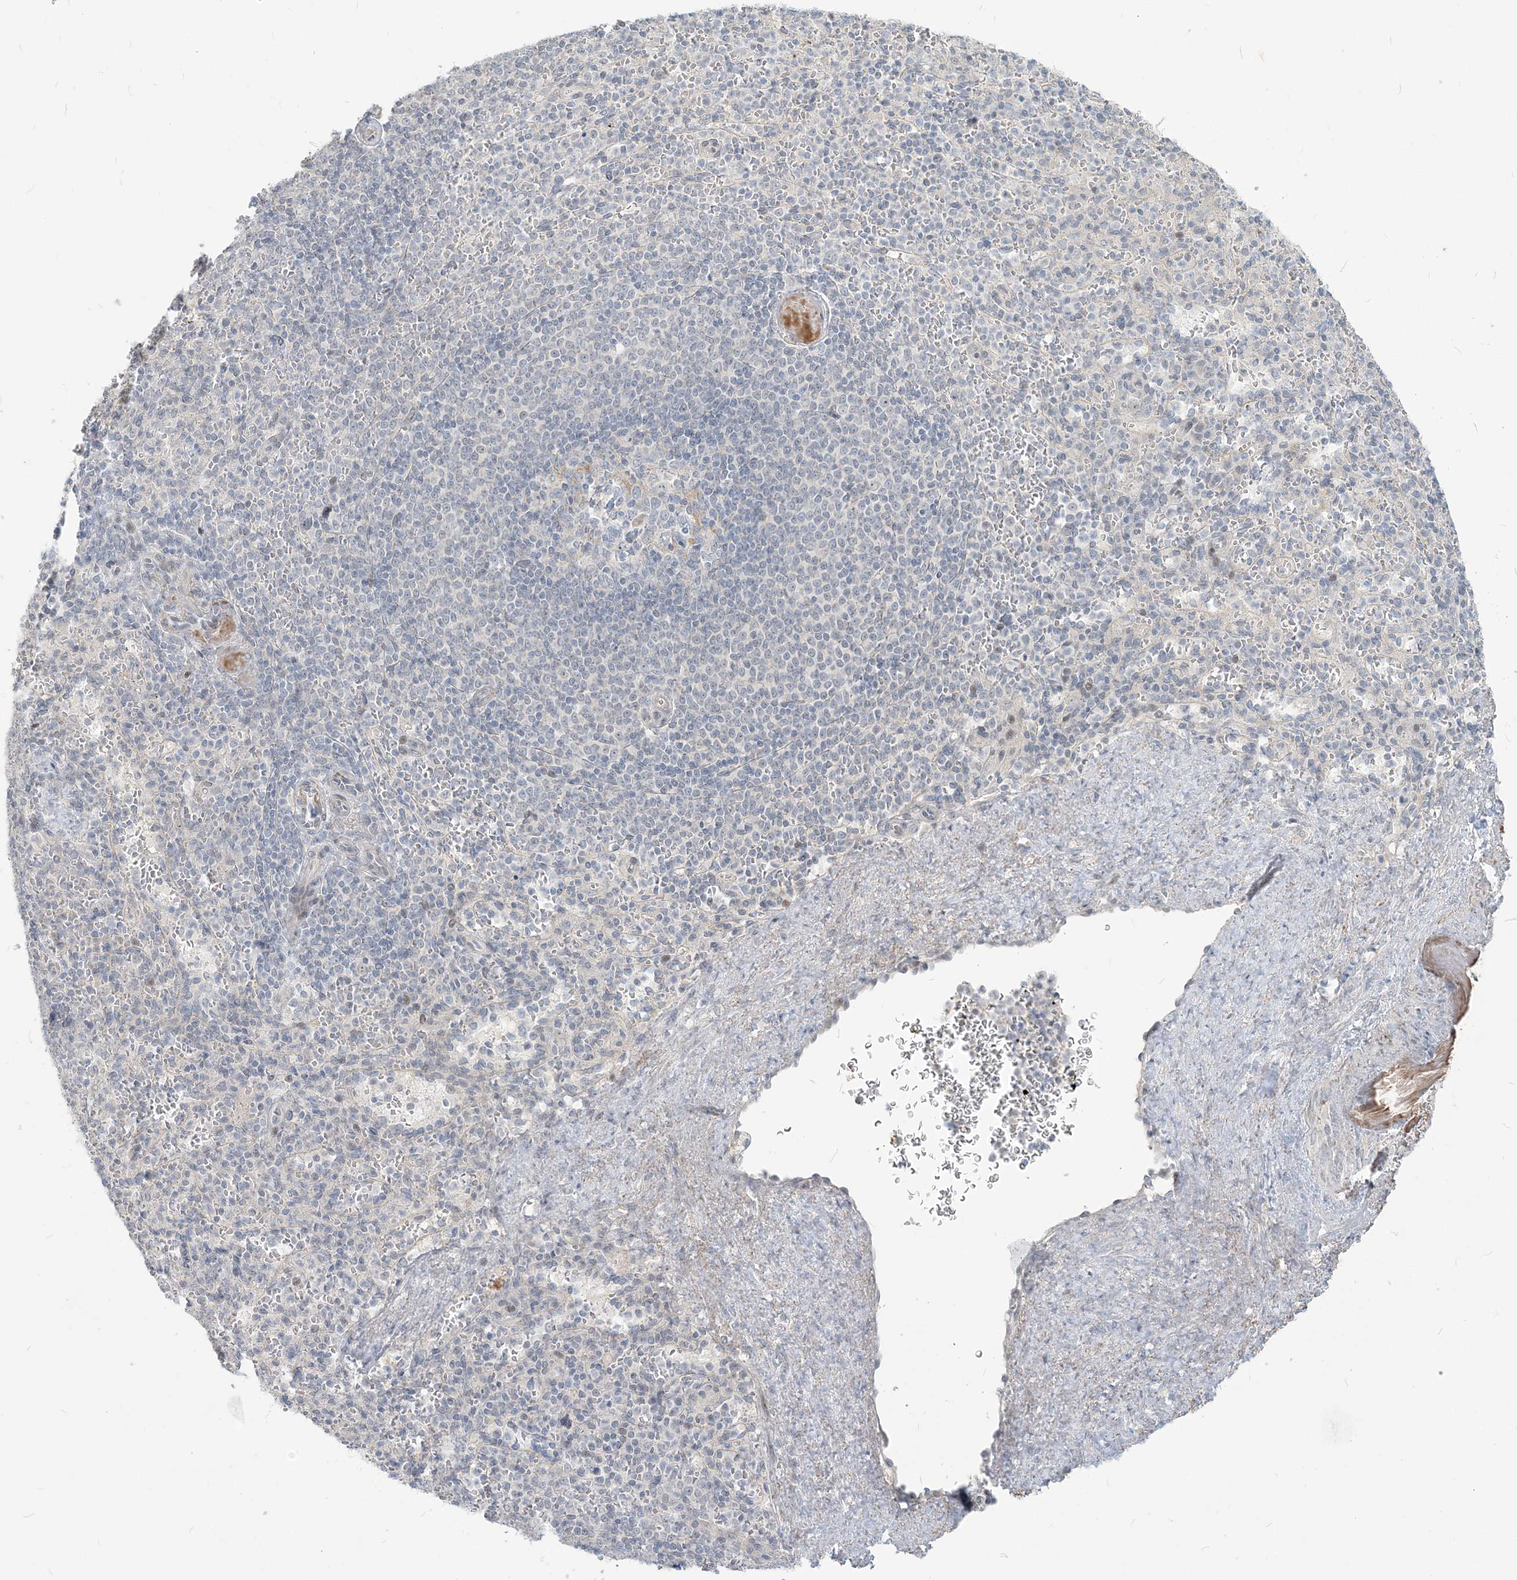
{"staining": {"intensity": "negative", "quantity": "none", "location": "none"}, "tissue": "spleen", "cell_type": "Cells in red pulp", "image_type": "normal", "snomed": [{"axis": "morphology", "description": "Normal tissue, NOS"}, {"axis": "topography", "description": "Spleen"}], "caption": "An immunohistochemistry (IHC) micrograph of unremarkable spleen is shown. There is no staining in cells in red pulp of spleen.", "gene": "SDAD1", "patient": {"sex": "female", "age": 74}}